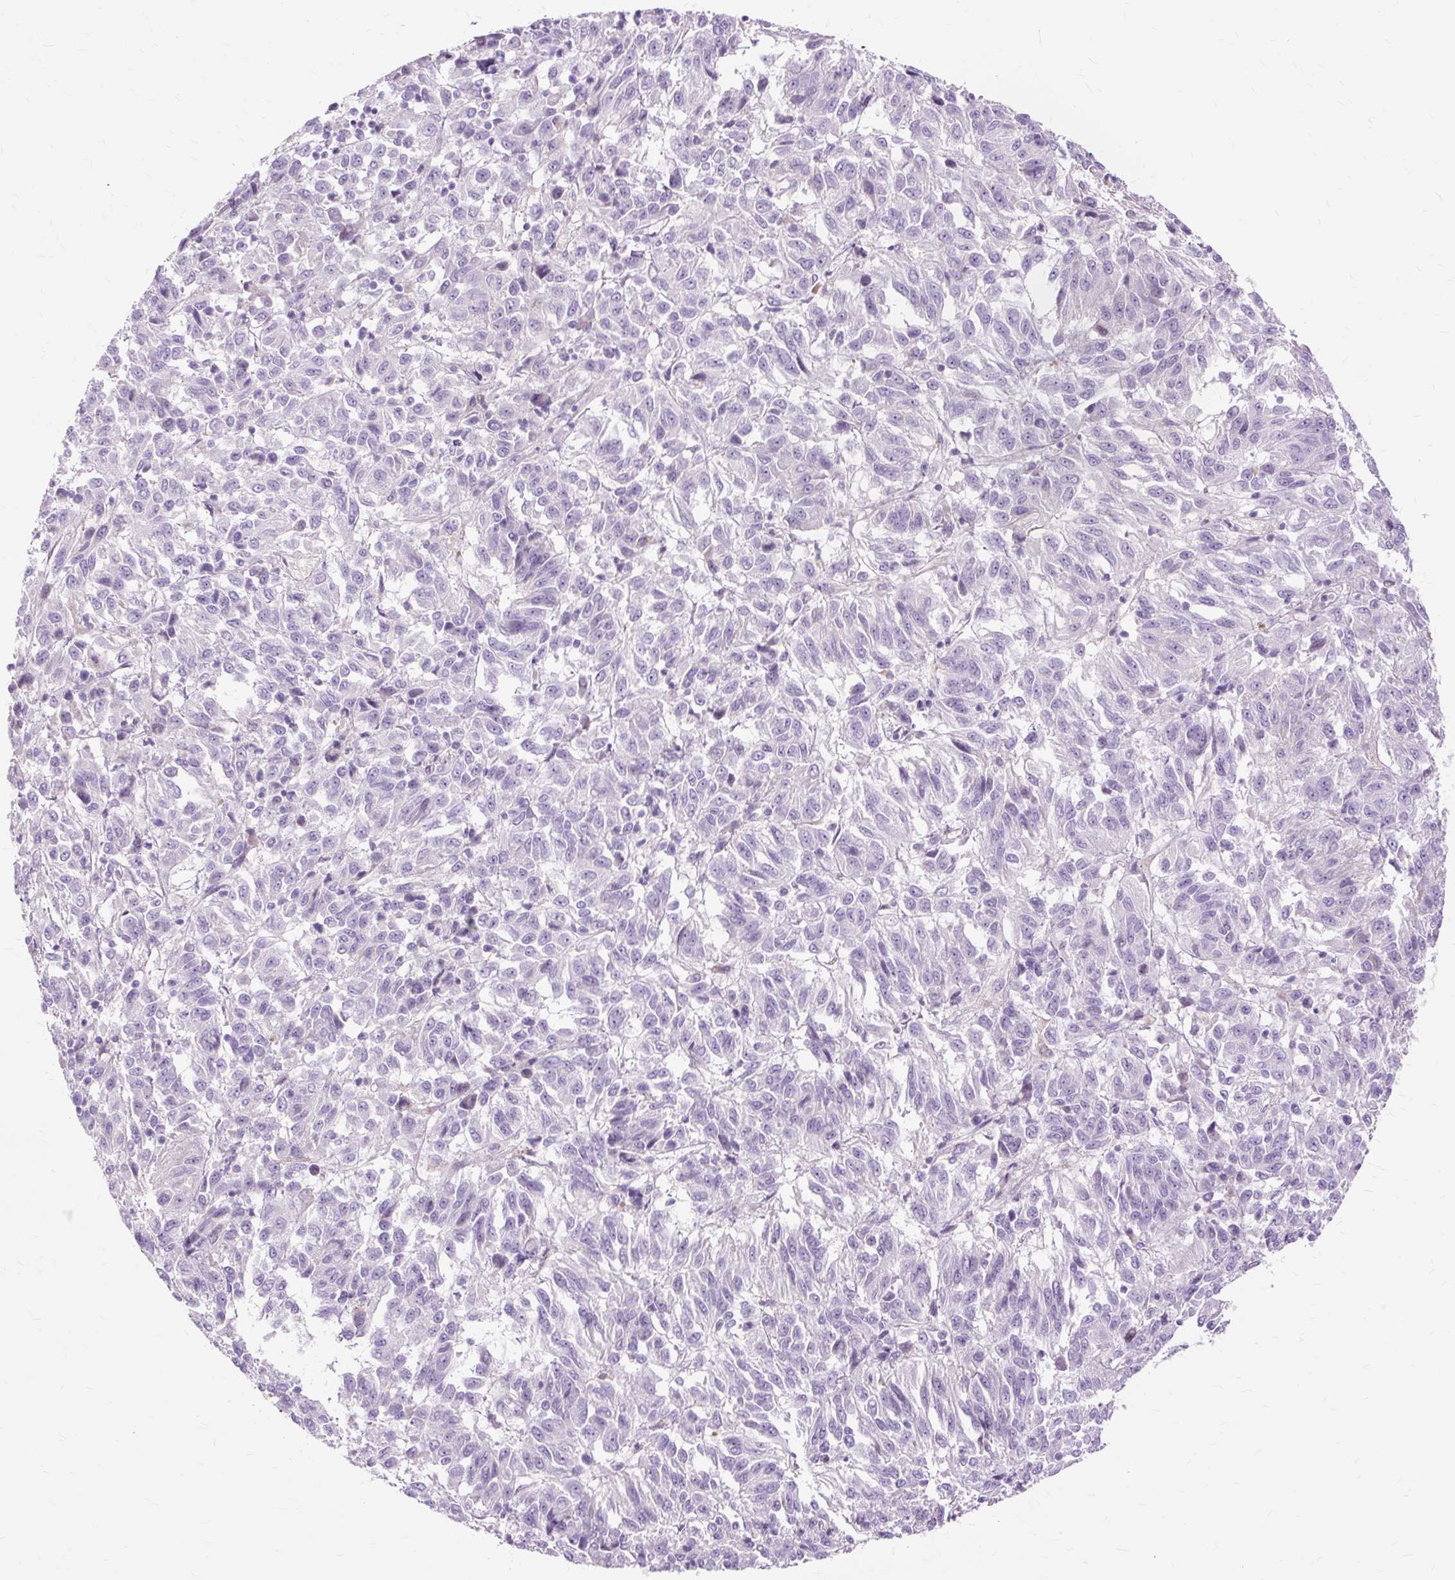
{"staining": {"intensity": "negative", "quantity": "none", "location": "none"}, "tissue": "melanoma", "cell_type": "Tumor cells", "image_type": "cancer", "snomed": [{"axis": "morphology", "description": "Malignant melanoma, Metastatic site"}, {"axis": "topography", "description": "Lung"}], "caption": "There is no significant positivity in tumor cells of melanoma. (Brightfield microscopy of DAB (3,3'-diaminobenzidine) immunohistochemistry (IHC) at high magnification).", "gene": "DCTN4", "patient": {"sex": "male", "age": 64}}